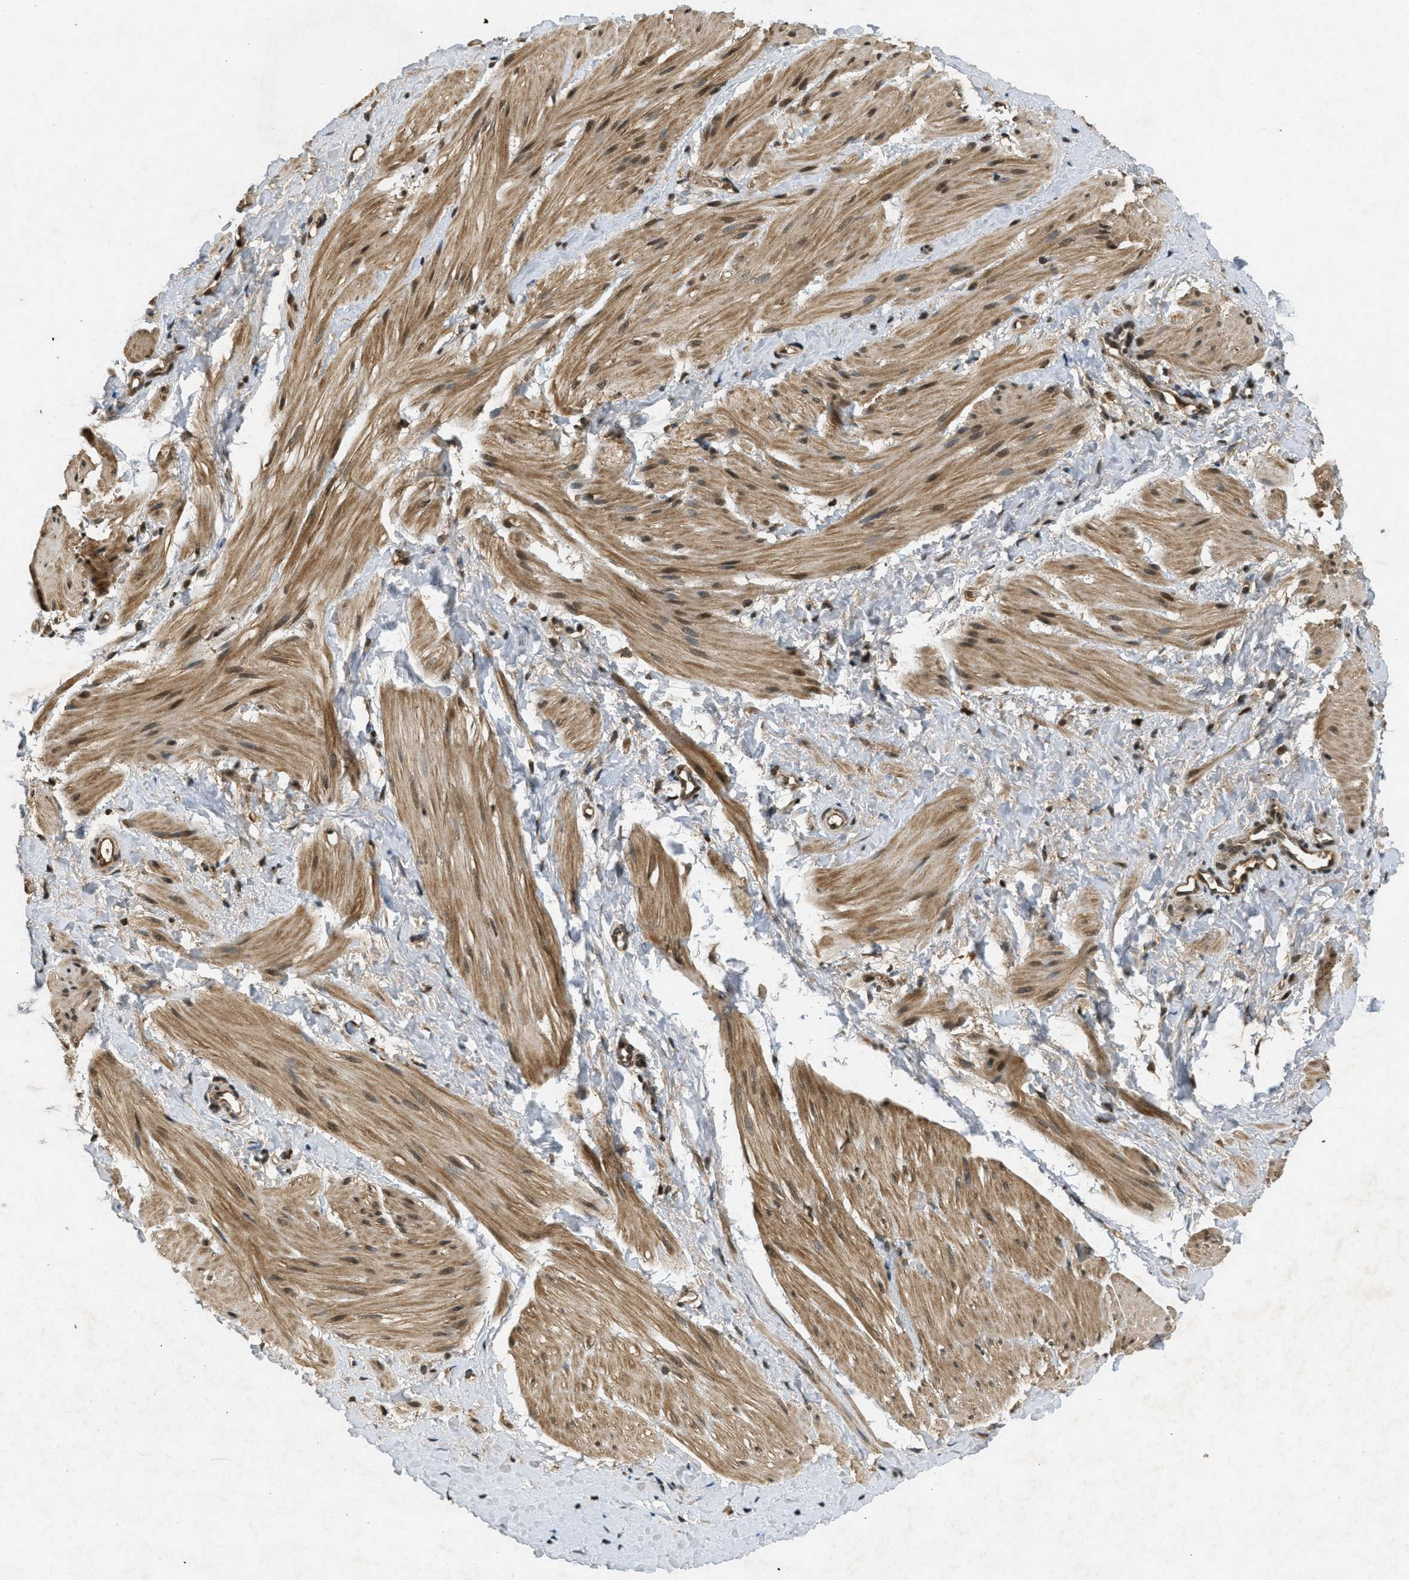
{"staining": {"intensity": "moderate", "quantity": ">75%", "location": "cytoplasmic/membranous"}, "tissue": "smooth muscle", "cell_type": "Smooth muscle cells", "image_type": "normal", "snomed": [{"axis": "morphology", "description": "Normal tissue, NOS"}, {"axis": "topography", "description": "Smooth muscle"}], "caption": "This image displays immunohistochemistry (IHC) staining of unremarkable smooth muscle, with medium moderate cytoplasmic/membranous expression in approximately >75% of smooth muscle cells.", "gene": "ATG7", "patient": {"sex": "male", "age": 16}}